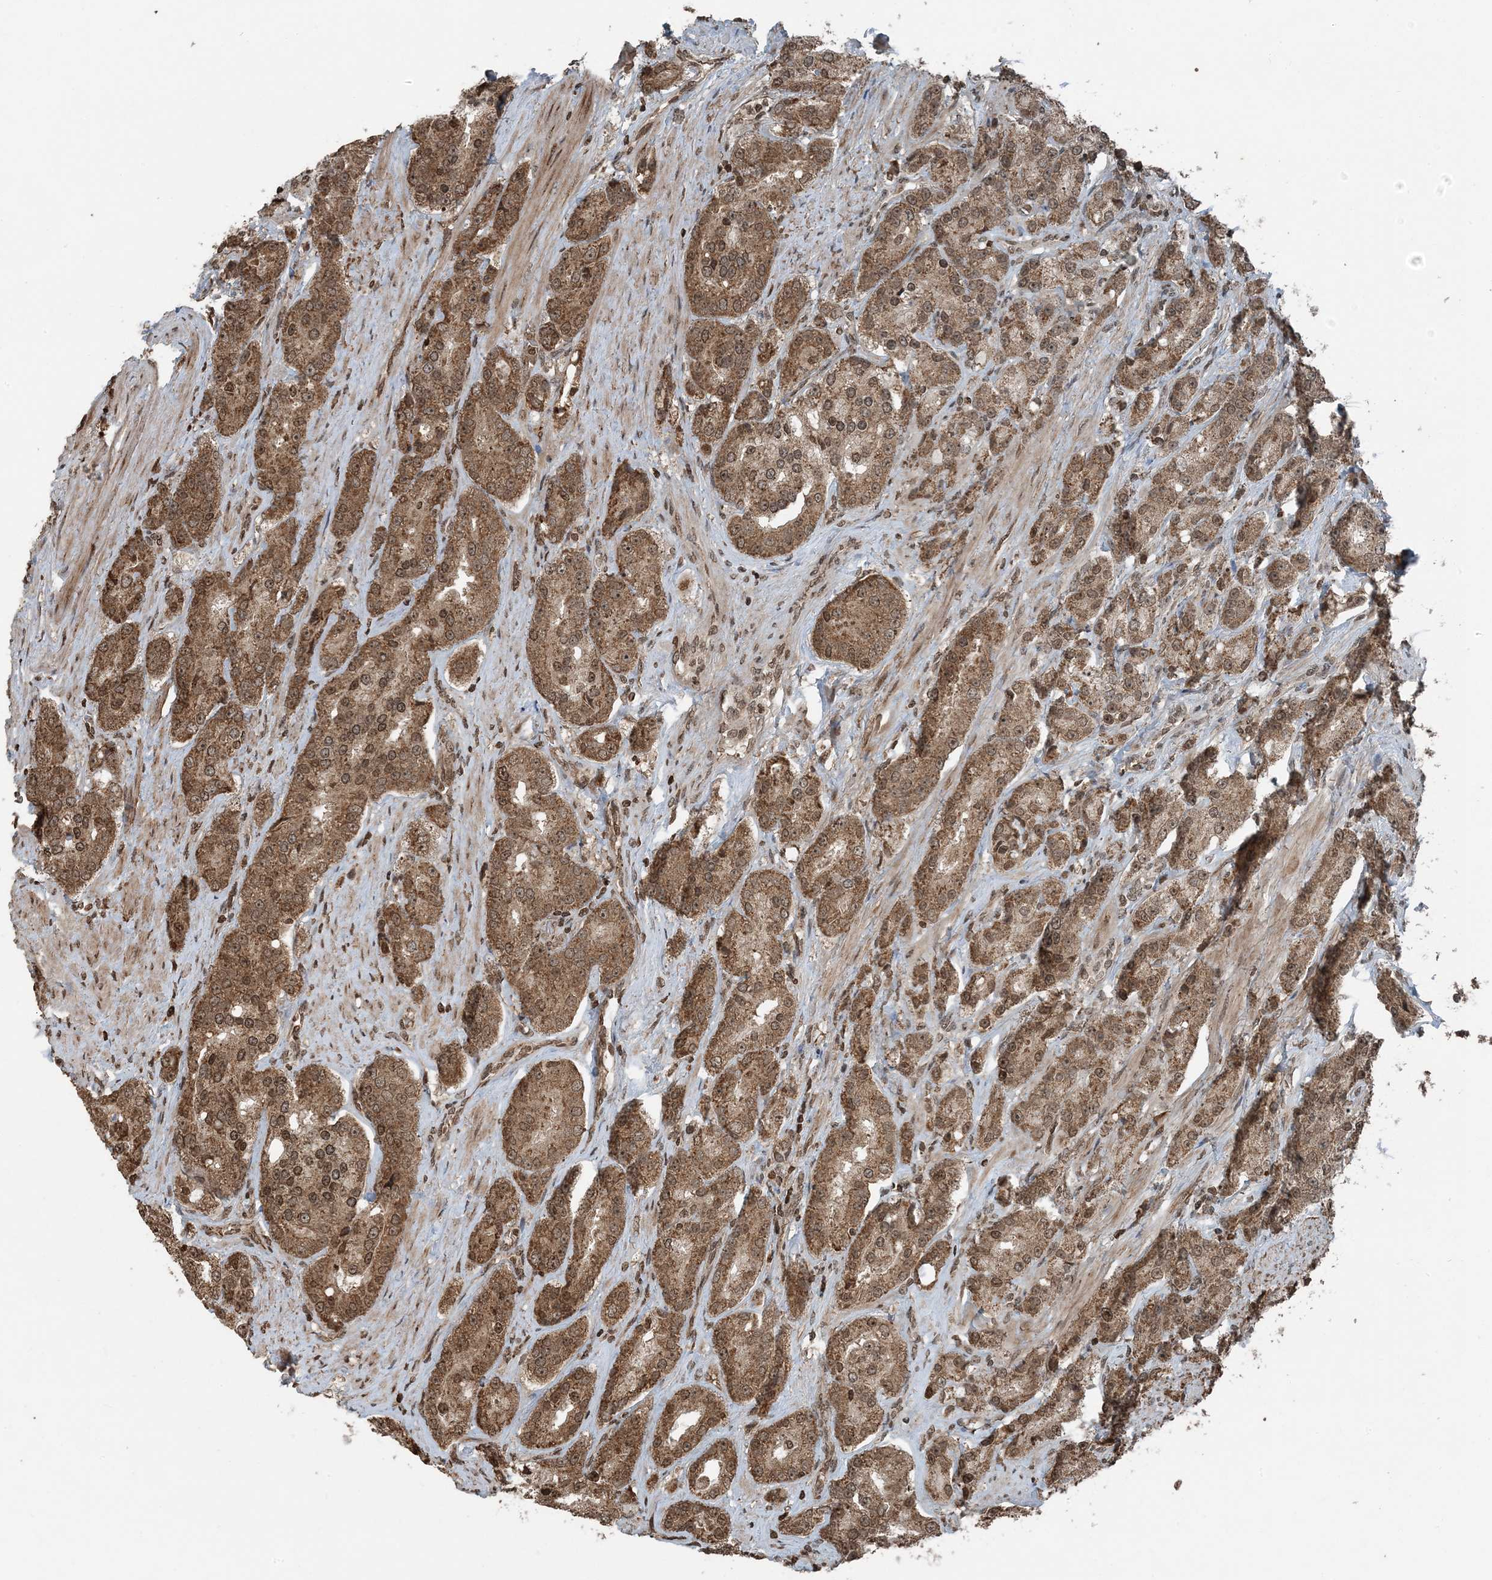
{"staining": {"intensity": "moderate", "quantity": ">75%", "location": "cytoplasmic/membranous,nuclear"}, "tissue": "prostate cancer", "cell_type": "Tumor cells", "image_type": "cancer", "snomed": [{"axis": "morphology", "description": "Adenocarcinoma, High grade"}, {"axis": "topography", "description": "Prostate"}], "caption": "Immunohistochemistry micrograph of neoplastic tissue: prostate adenocarcinoma (high-grade) stained using IHC displays medium levels of moderate protein expression localized specifically in the cytoplasmic/membranous and nuclear of tumor cells, appearing as a cytoplasmic/membranous and nuclear brown color.", "gene": "ZFAND2B", "patient": {"sex": "male", "age": 60}}